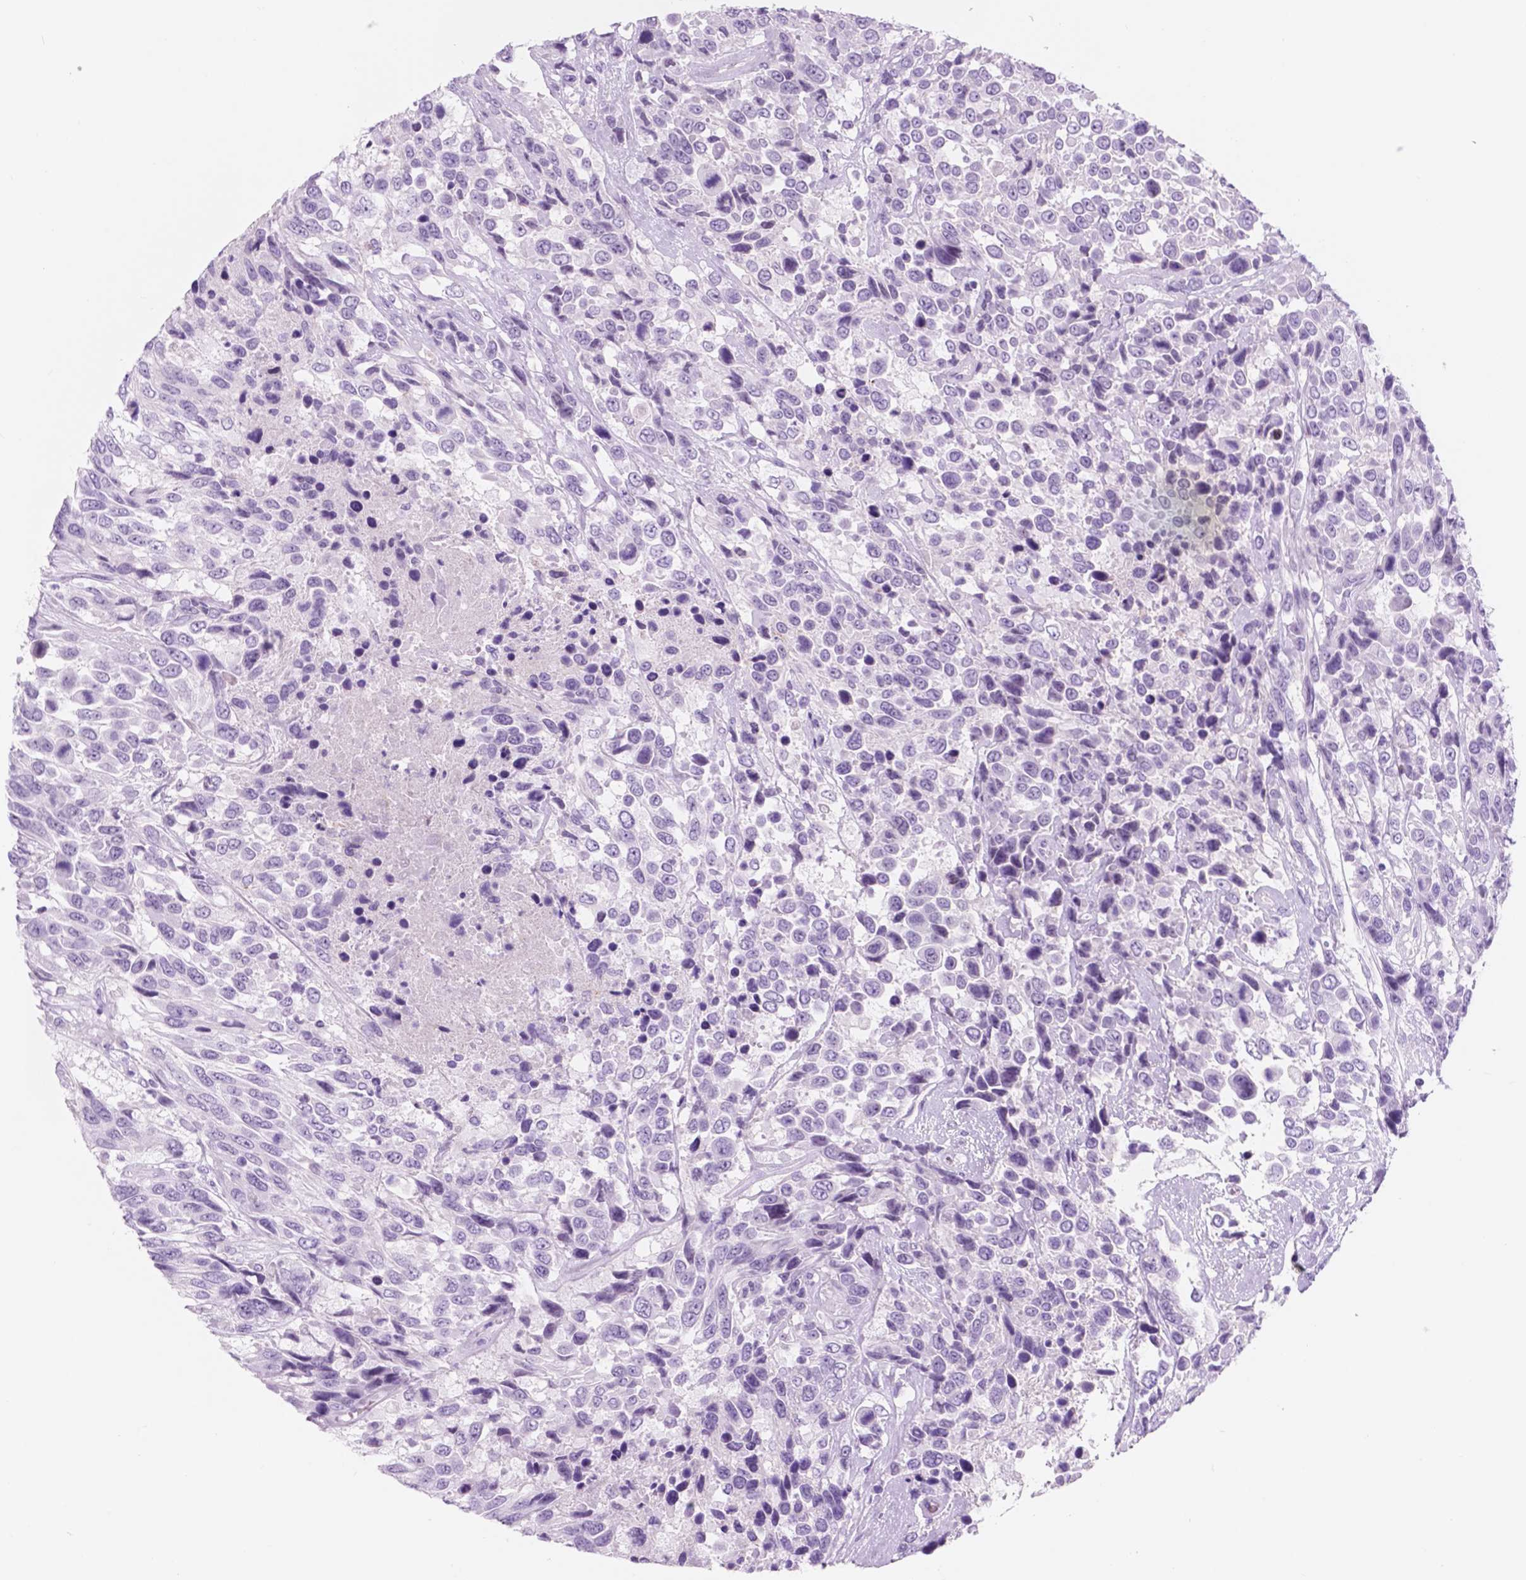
{"staining": {"intensity": "negative", "quantity": "none", "location": "none"}, "tissue": "urothelial cancer", "cell_type": "Tumor cells", "image_type": "cancer", "snomed": [{"axis": "morphology", "description": "Urothelial carcinoma, High grade"}, {"axis": "topography", "description": "Urinary bladder"}], "caption": "A micrograph of human high-grade urothelial carcinoma is negative for staining in tumor cells. The staining was performed using DAB to visualize the protein expression in brown, while the nuclei were stained in blue with hematoxylin (Magnification: 20x).", "gene": "CUZD1", "patient": {"sex": "female", "age": 70}}